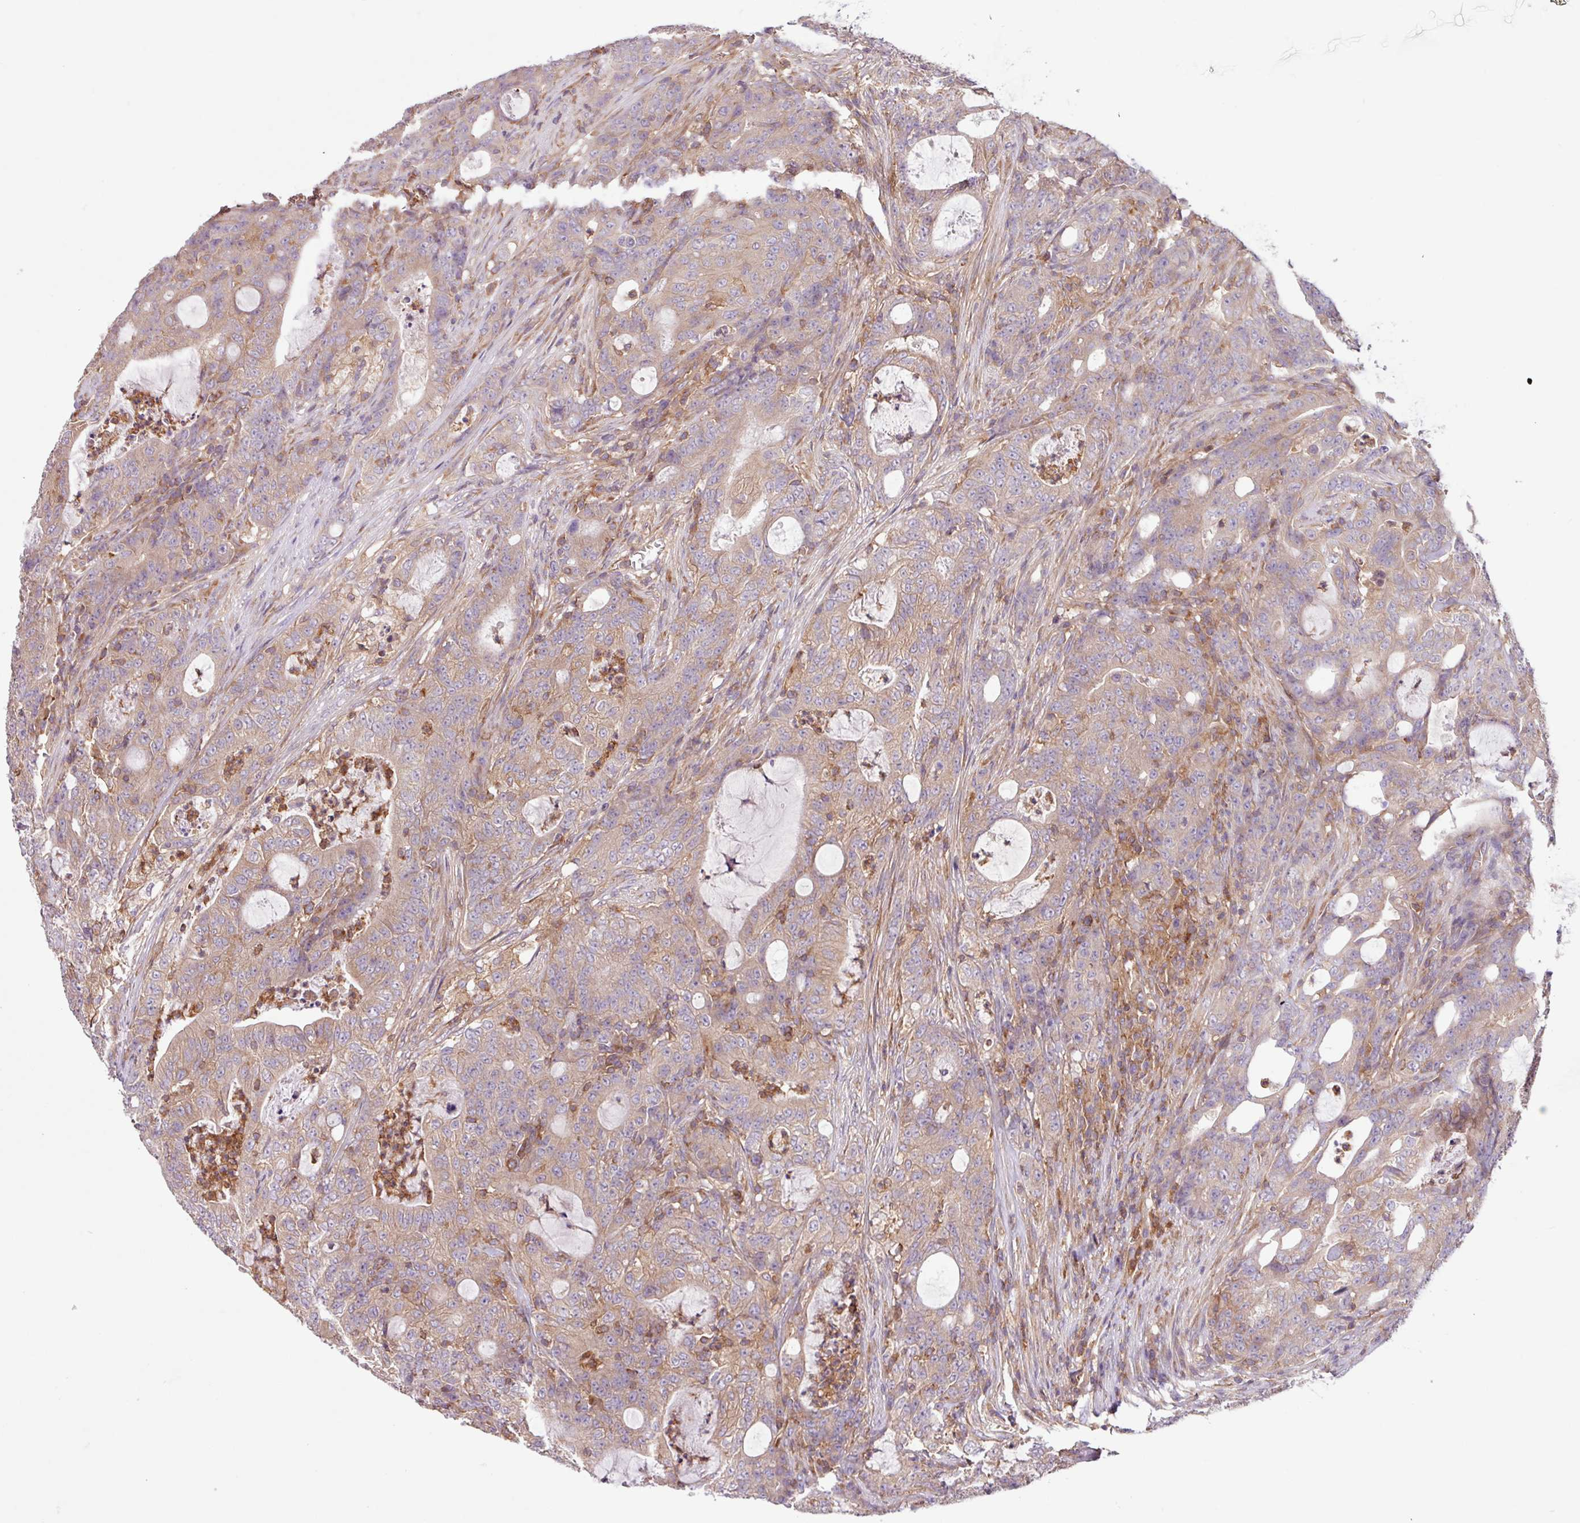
{"staining": {"intensity": "weak", "quantity": "<25%", "location": "cytoplasmic/membranous"}, "tissue": "colorectal cancer", "cell_type": "Tumor cells", "image_type": "cancer", "snomed": [{"axis": "morphology", "description": "Adenocarcinoma, NOS"}, {"axis": "topography", "description": "Colon"}], "caption": "Immunohistochemistry image of neoplastic tissue: colorectal adenocarcinoma stained with DAB exhibits no significant protein staining in tumor cells.", "gene": "ACTR3", "patient": {"sex": "male", "age": 83}}